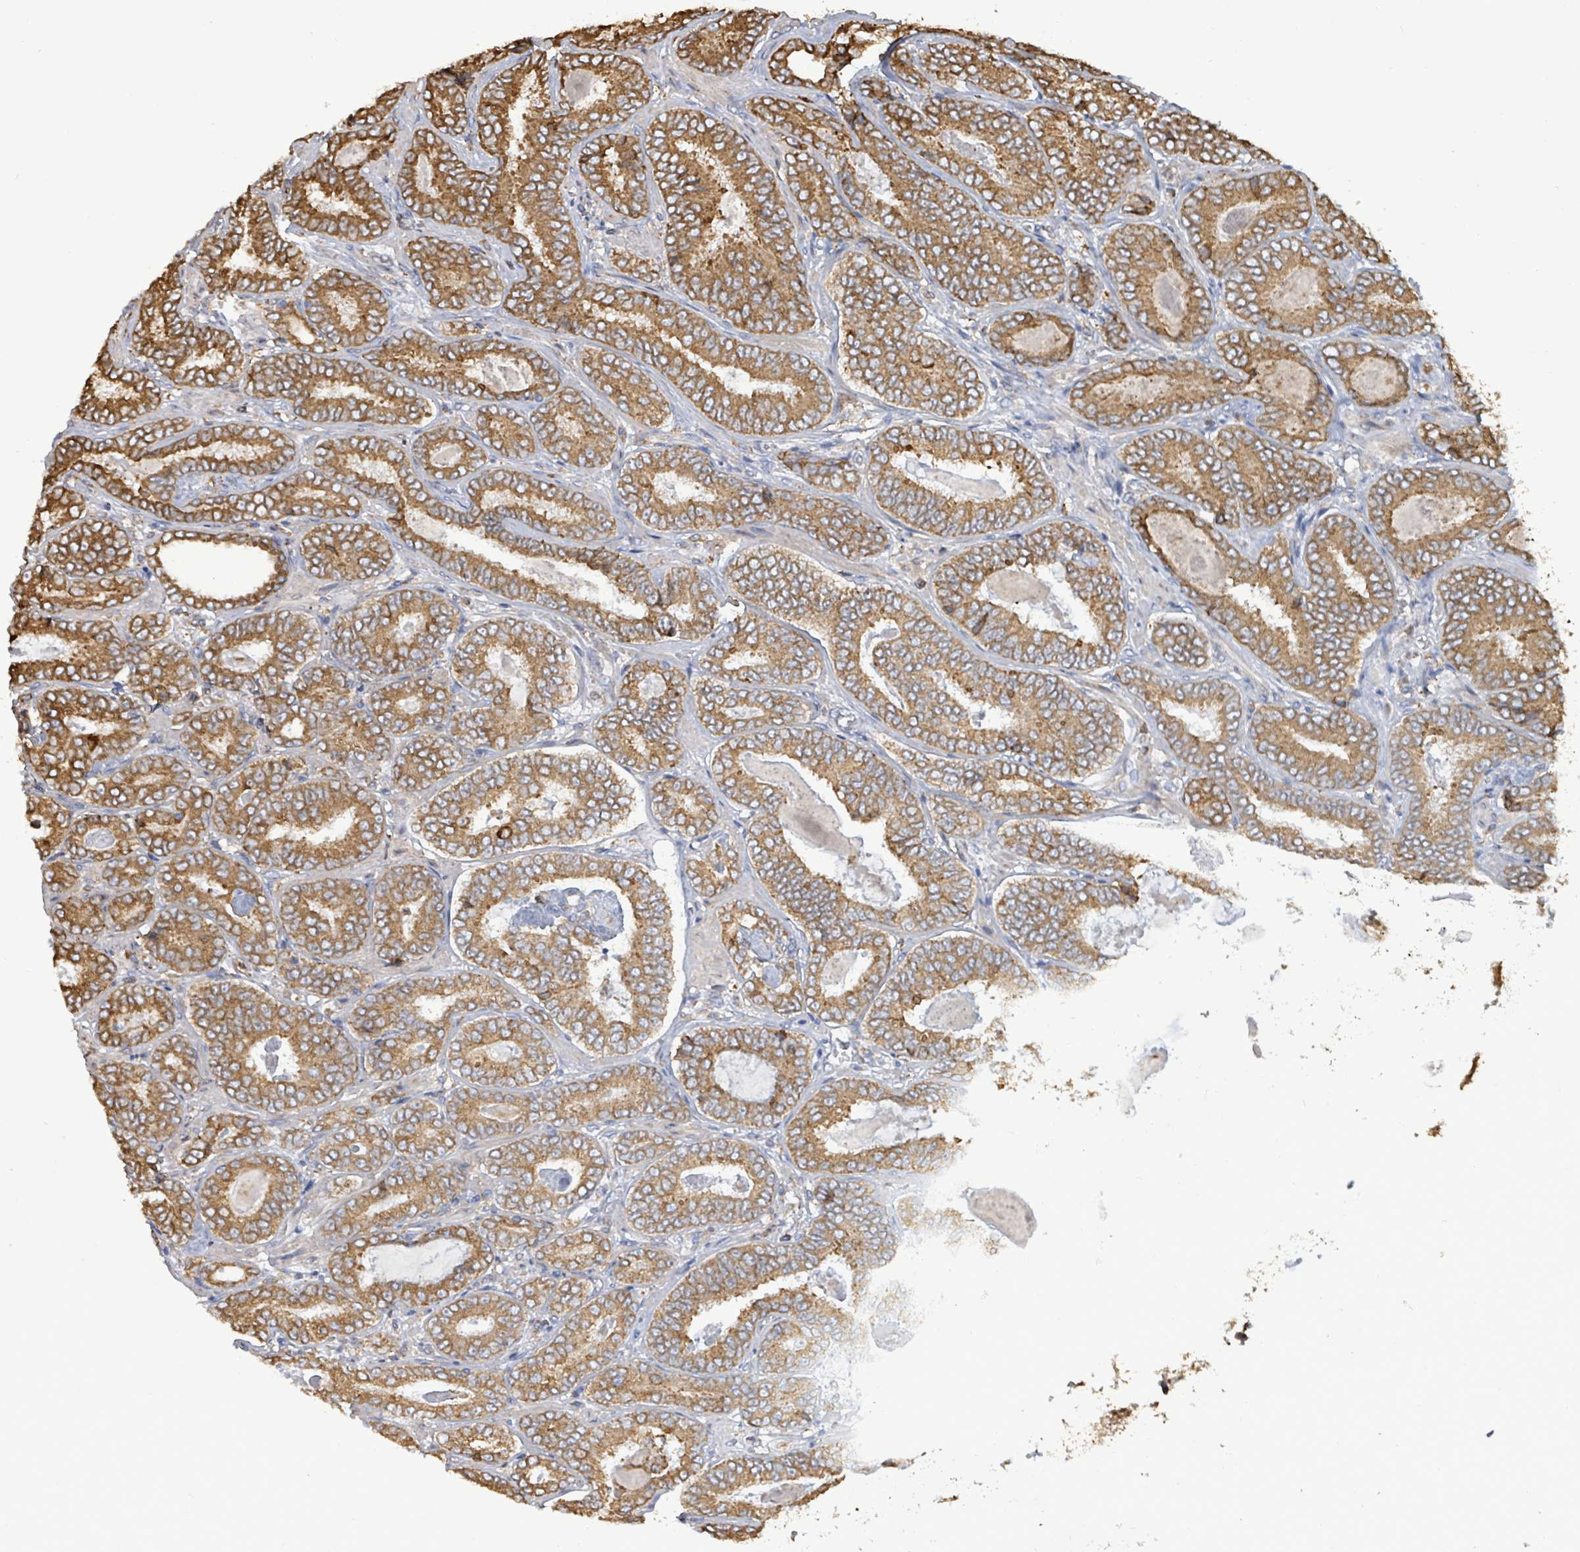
{"staining": {"intensity": "moderate", "quantity": ">75%", "location": "cytoplasmic/membranous"}, "tissue": "prostate cancer", "cell_type": "Tumor cells", "image_type": "cancer", "snomed": [{"axis": "morphology", "description": "Adenocarcinoma, High grade"}, {"axis": "topography", "description": "Prostate"}], "caption": "Brown immunohistochemical staining in high-grade adenocarcinoma (prostate) demonstrates moderate cytoplasmic/membranous expression in about >75% of tumor cells. (brown staining indicates protein expression, while blue staining denotes nuclei).", "gene": "RFPL4A", "patient": {"sex": "male", "age": 72}}